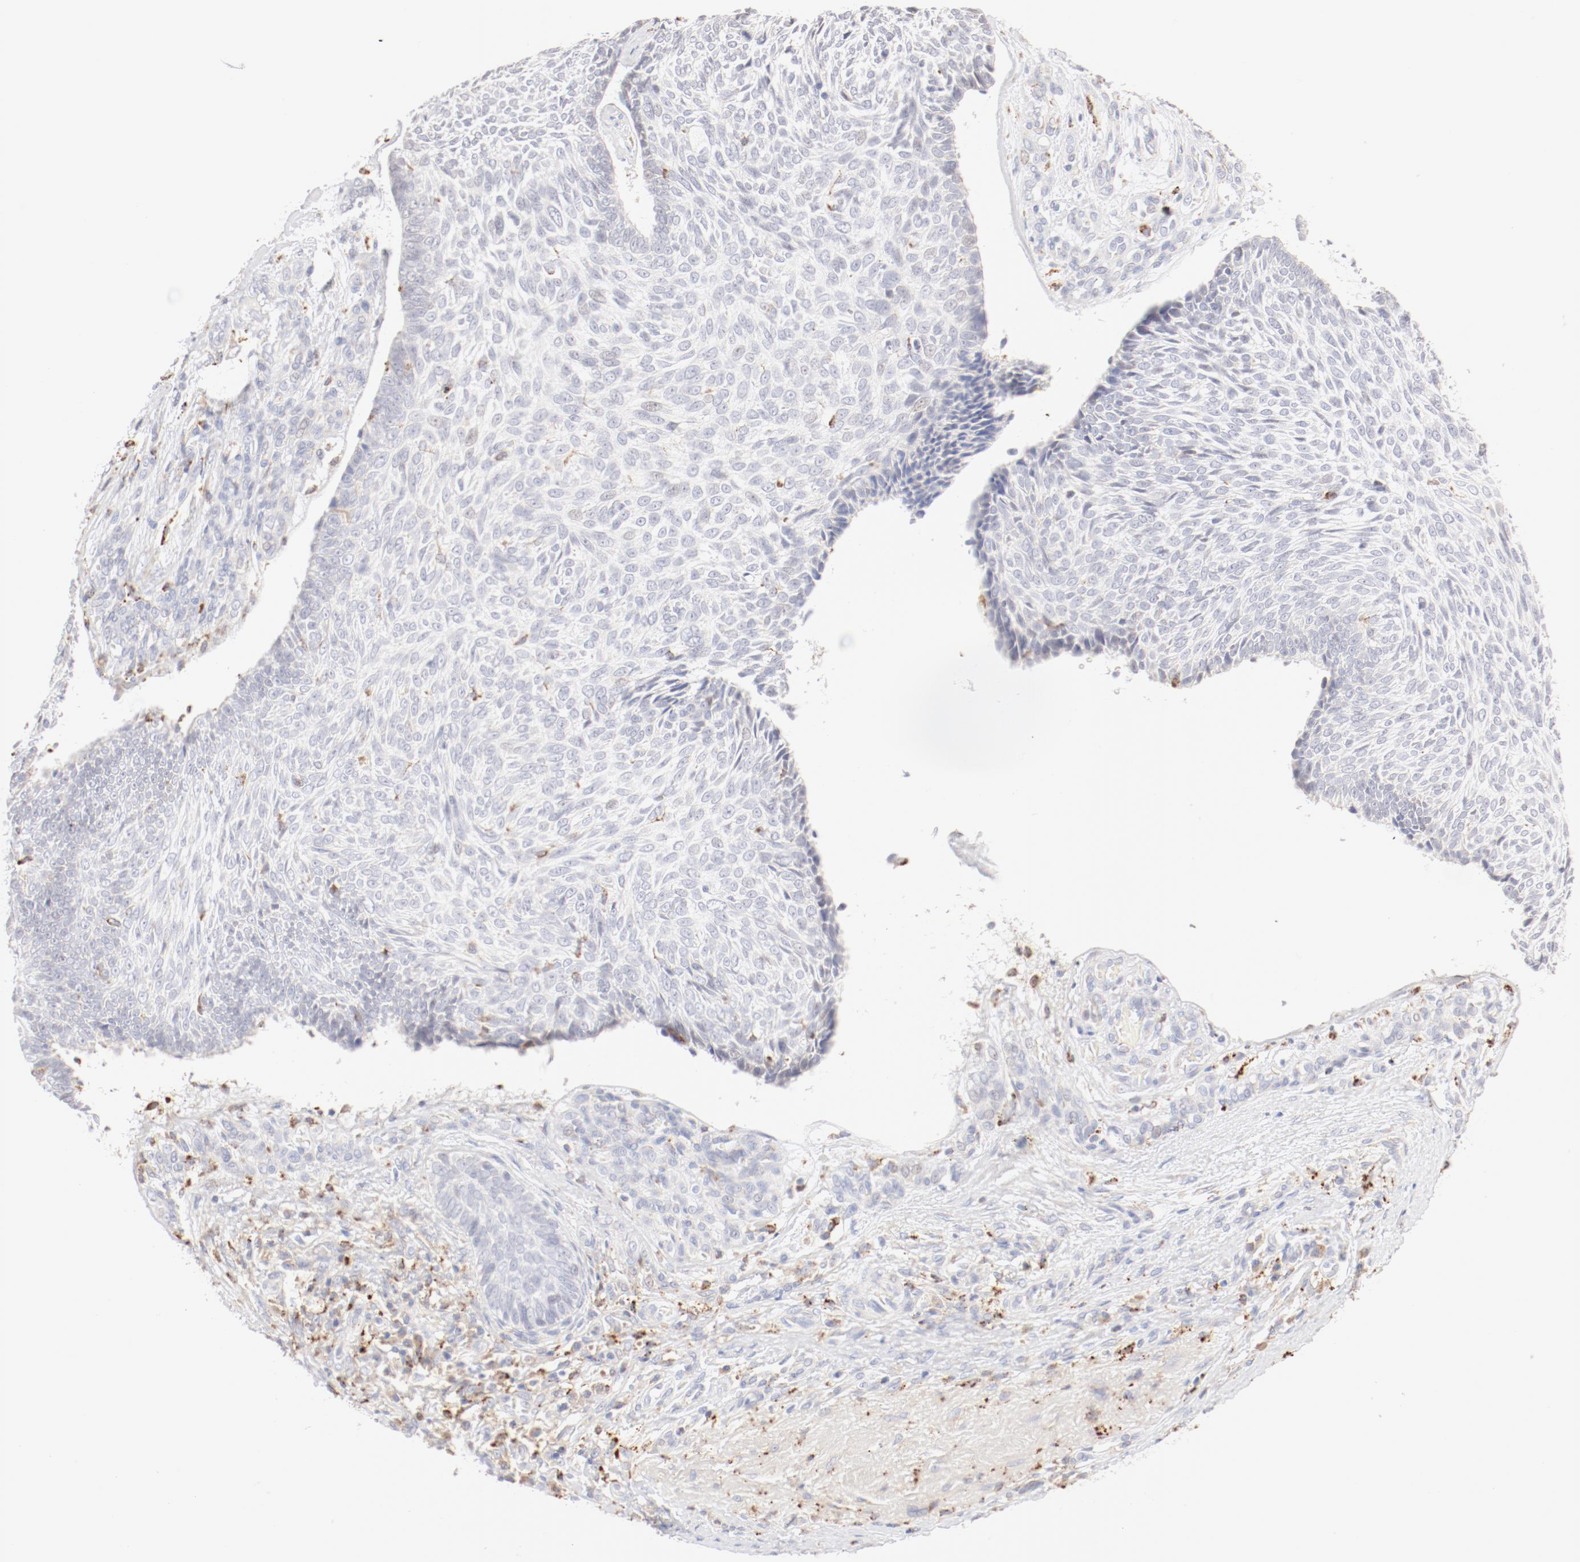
{"staining": {"intensity": "negative", "quantity": "none", "location": "none"}, "tissue": "skin cancer", "cell_type": "Tumor cells", "image_type": "cancer", "snomed": [{"axis": "morphology", "description": "Basal cell carcinoma"}, {"axis": "topography", "description": "Skin"}], "caption": "The immunohistochemistry micrograph has no significant positivity in tumor cells of skin basal cell carcinoma tissue. The staining is performed using DAB (3,3'-diaminobenzidine) brown chromogen with nuclei counter-stained in using hematoxylin.", "gene": "CTSH", "patient": {"sex": "male", "age": 72}}